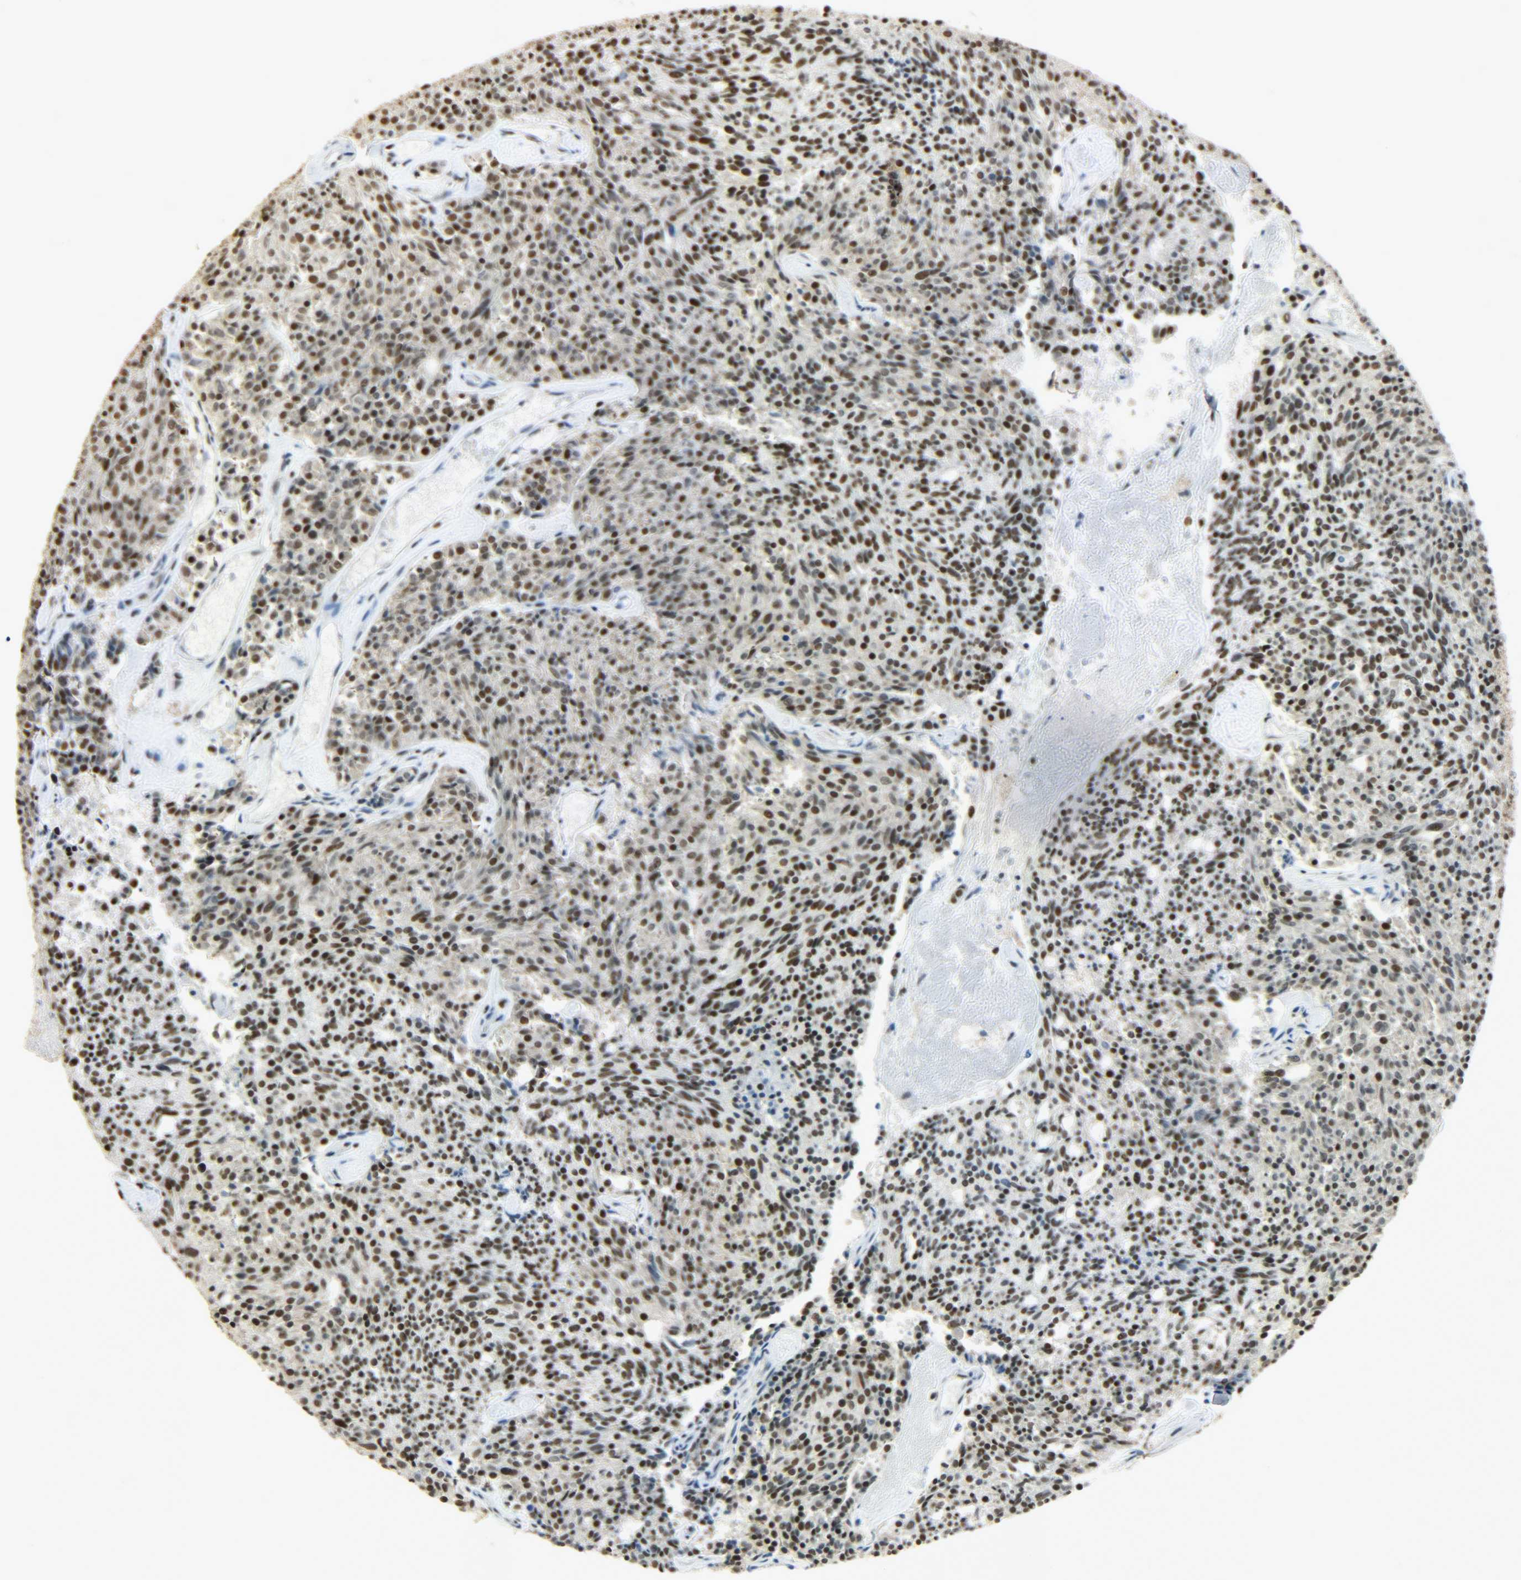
{"staining": {"intensity": "strong", "quantity": ">75%", "location": "nuclear"}, "tissue": "carcinoid", "cell_type": "Tumor cells", "image_type": "cancer", "snomed": [{"axis": "morphology", "description": "Carcinoid, malignant, NOS"}, {"axis": "topography", "description": "Pancreas"}], "caption": "Immunohistochemical staining of human malignant carcinoid exhibits high levels of strong nuclear expression in about >75% of tumor cells. Nuclei are stained in blue.", "gene": "KHDRBS1", "patient": {"sex": "female", "age": 54}}